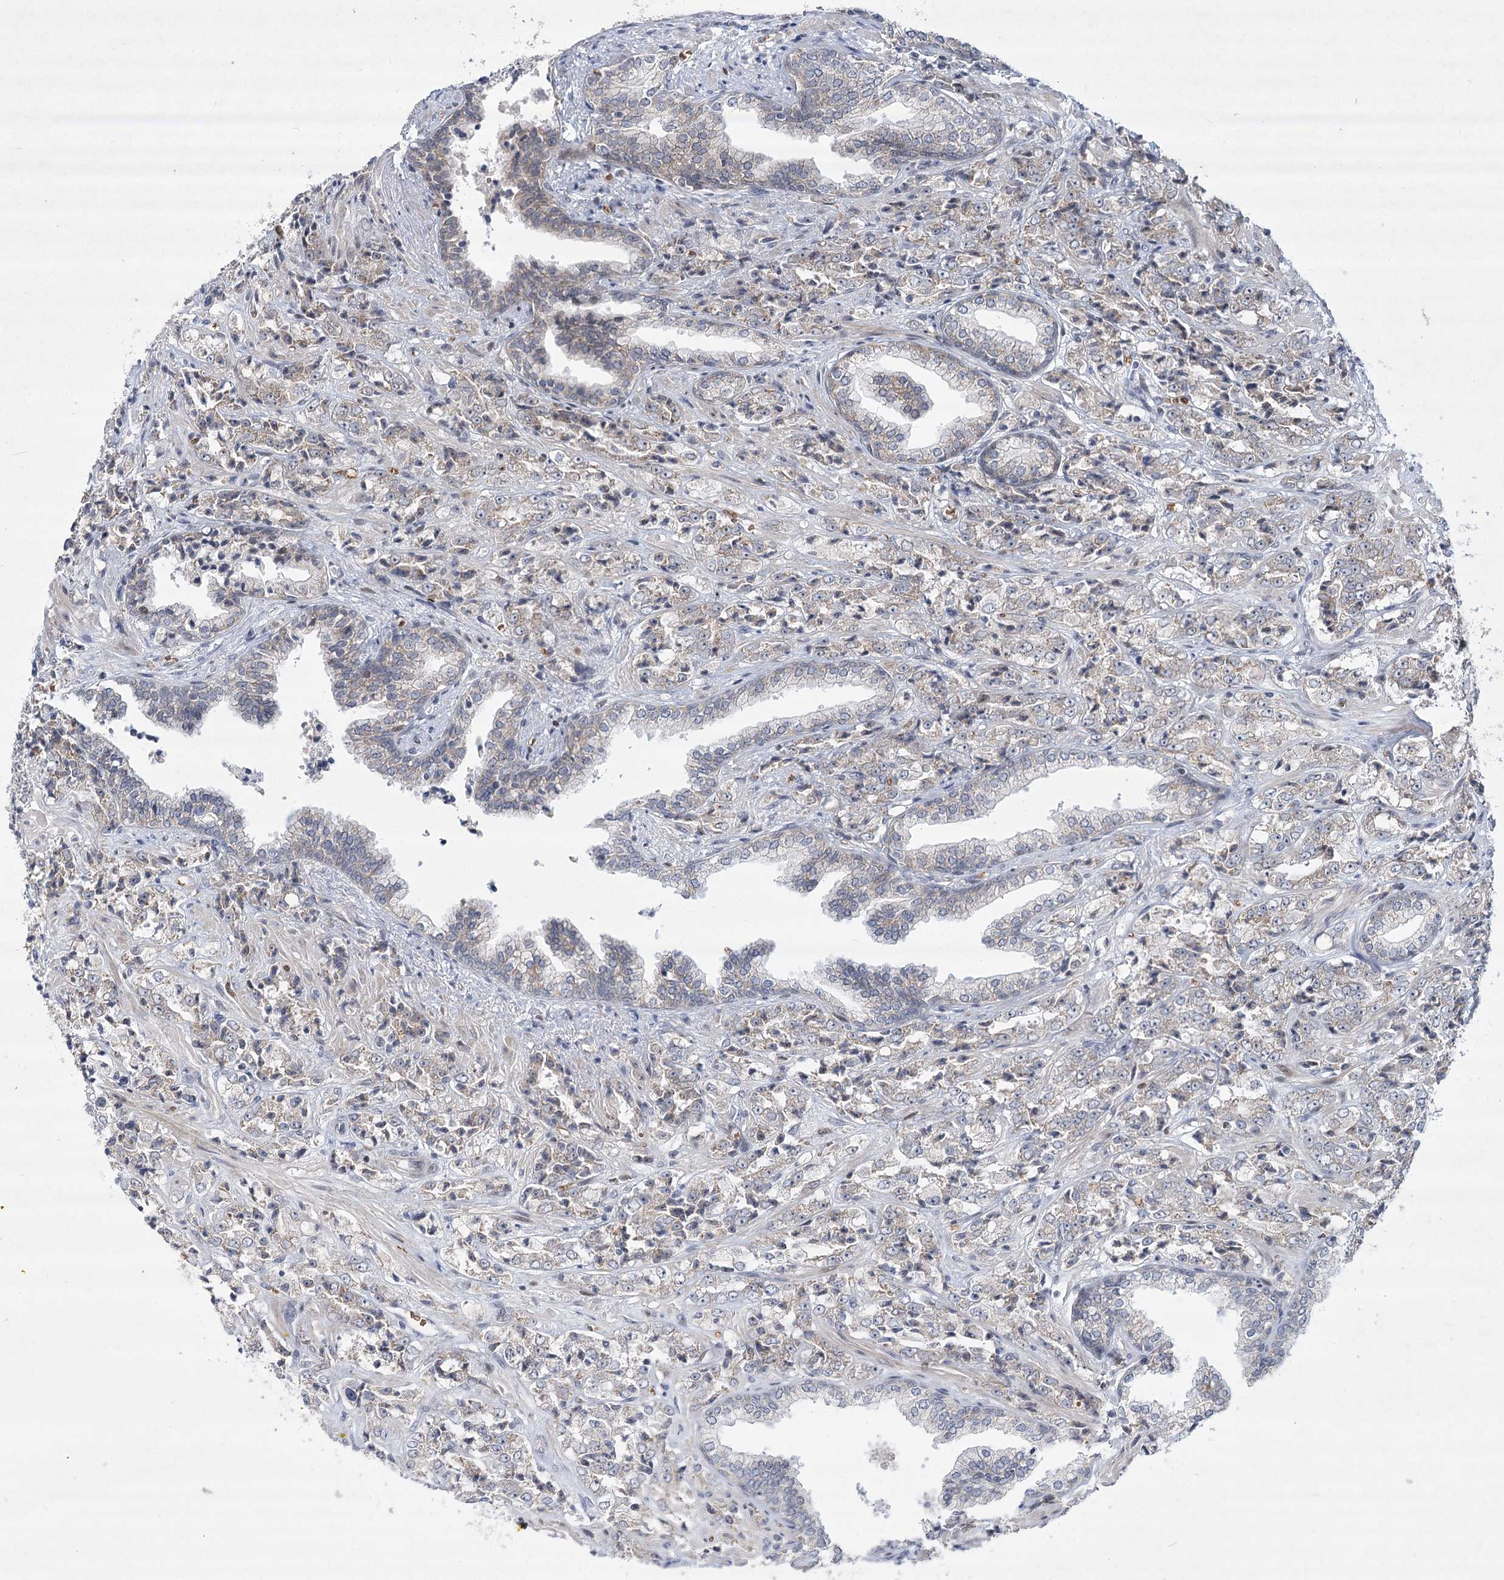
{"staining": {"intensity": "negative", "quantity": "none", "location": "none"}, "tissue": "prostate cancer", "cell_type": "Tumor cells", "image_type": "cancer", "snomed": [{"axis": "morphology", "description": "Adenocarcinoma, High grade"}, {"axis": "topography", "description": "Prostate"}], "caption": "A high-resolution image shows IHC staining of prostate adenocarcinoma (high-grade), which demonstrates no significant staining in tumor cells.", "gene": "NSMCE4A", "patient": {"sex": "male", "age": 71}}